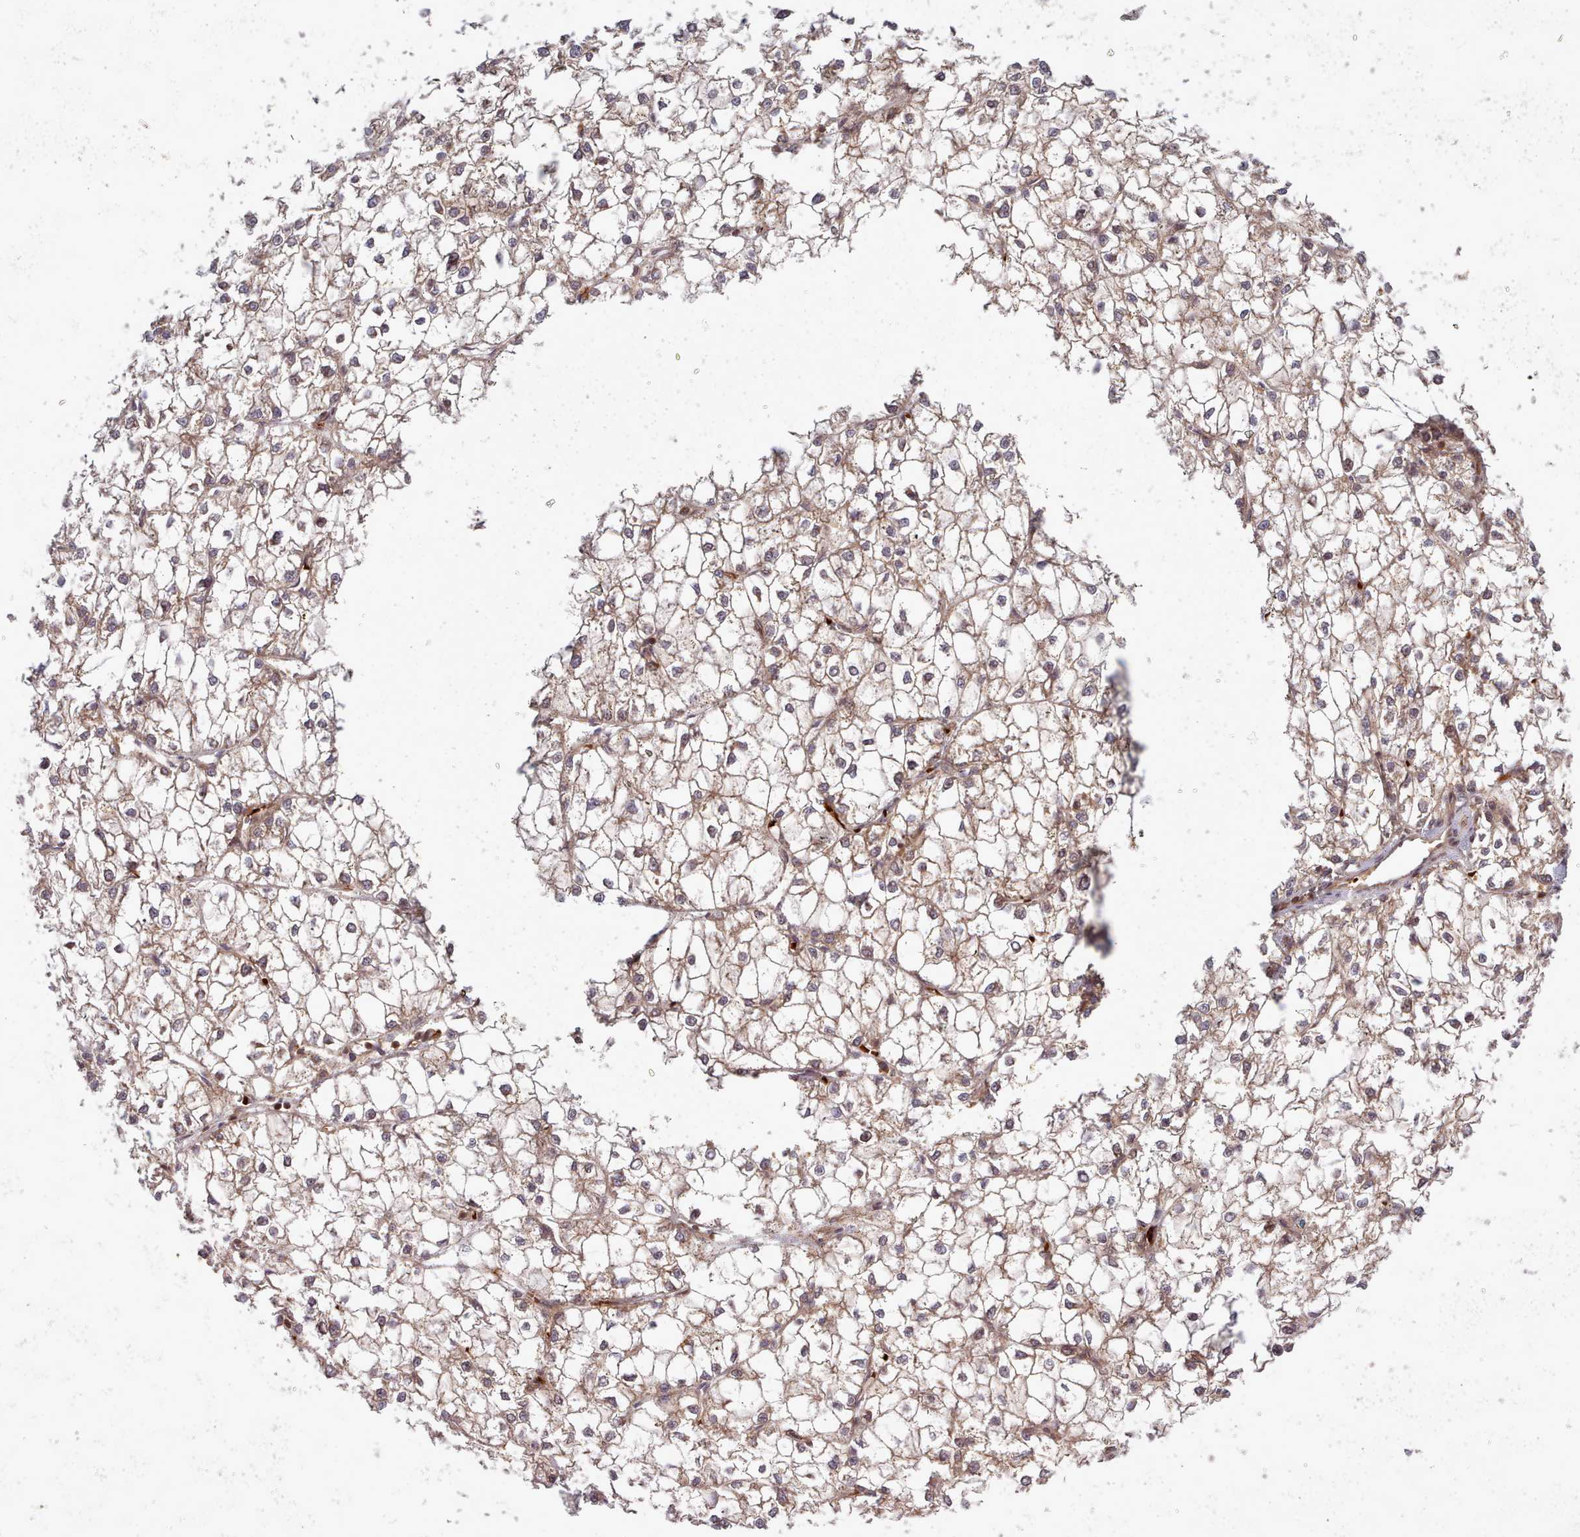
{"staining": {"intensity": "weak", "quantity": ">75%", "location": "cytoplasmic/membranous"}, "tissue": "liver cancer", "cell_type": "Tumor cells", "image_type": "cancer", "snomed": [{"axis": "morphology", "description": "Carcinoma, Hepatocellular, NOS"}, {"axis": "topography", "description": "Liver"}], "caption": "Liver cancer (hepatocellular carcinoma) stained with a brown dye demonstrates weak cytoplasmic/membranous positive positivity in approximately >75% of tumor cells.", "gene": "UBE2G1", "patient": {"sex": "female", "age": 43}}